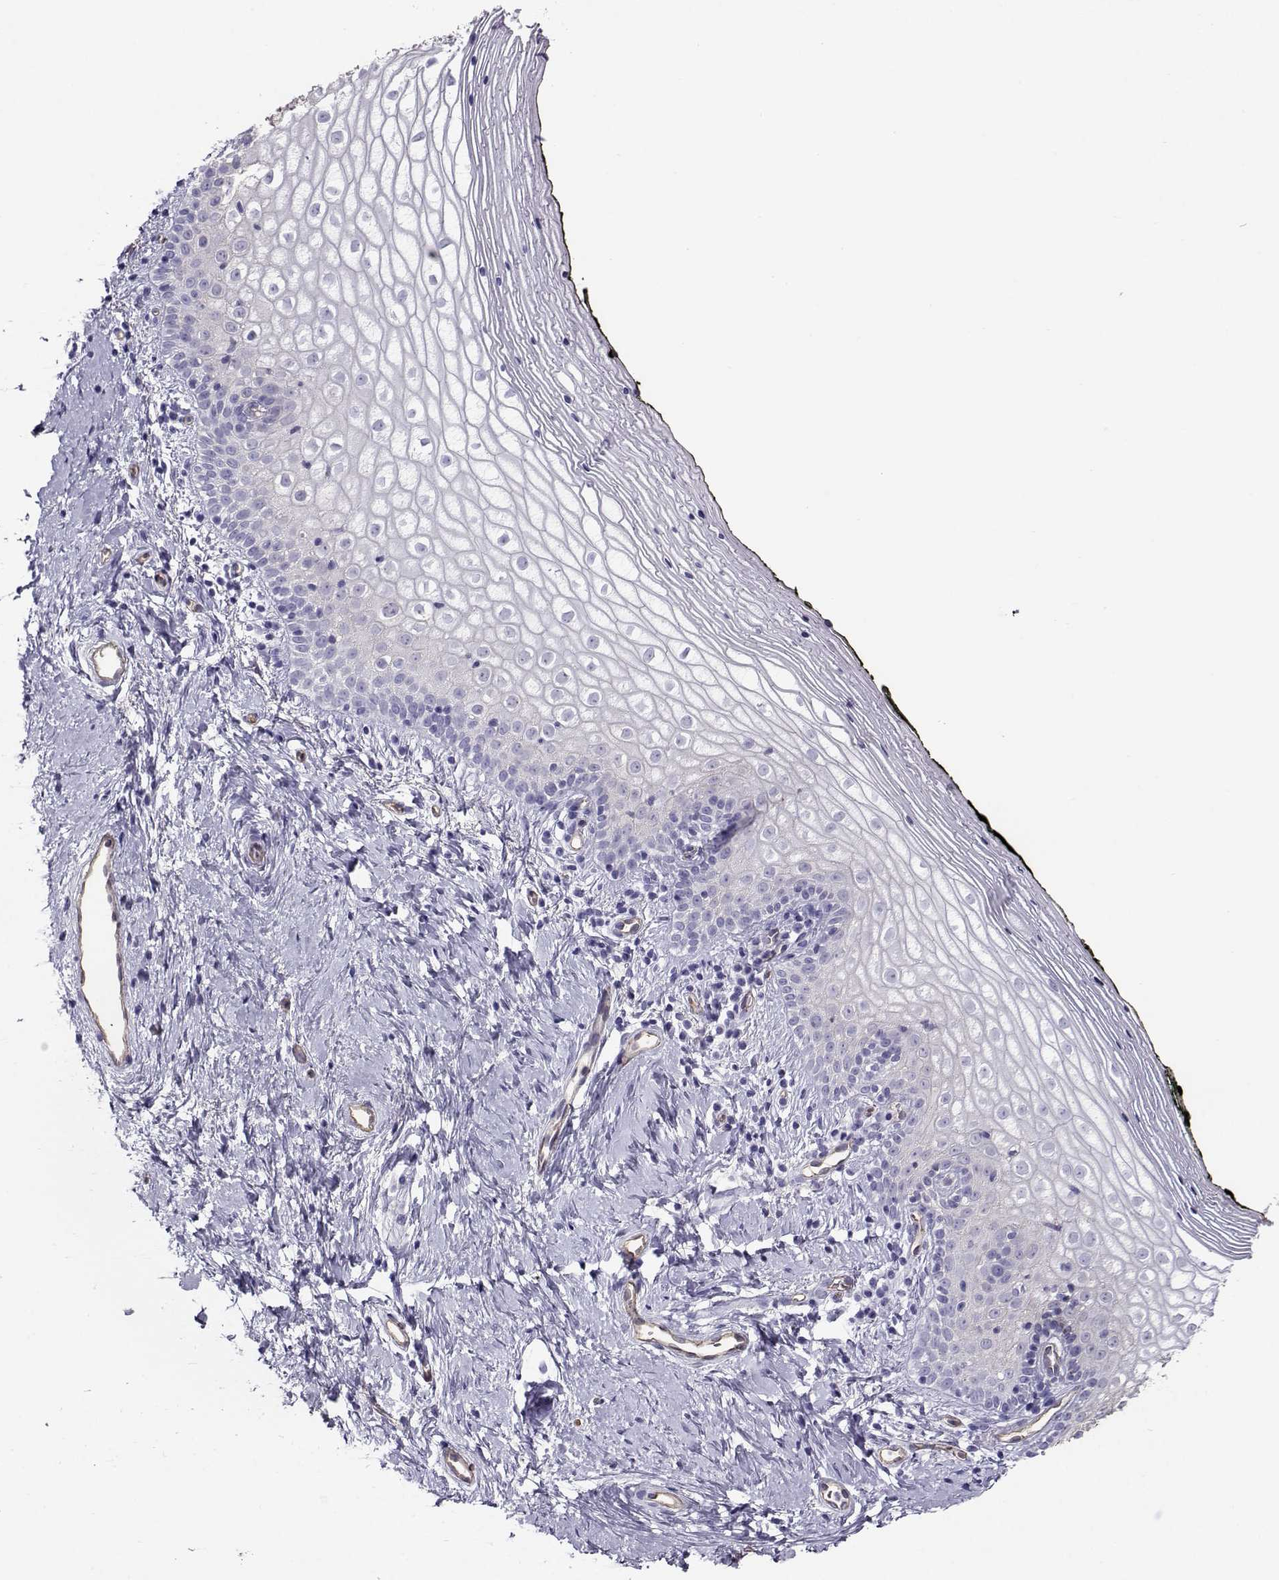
{"staining": {"intensity": "negative", "quantity": "none", "location": "none"}, "tissue": "vagina", "cell_type": "Squamous epithelial cells", "image_type": "normal", "snomed": [{"axis": "morphology", "description": "Normal tissue, NOS"}, {"axis": "topography", "description": "Vagina"}], "caption": "Immunohistochemical staining of benign human vagina demonstrates no significant staining in squamous epithelial cells.", "gene": "CLUL1", "patient": {"sex": "female", "age": 47}}